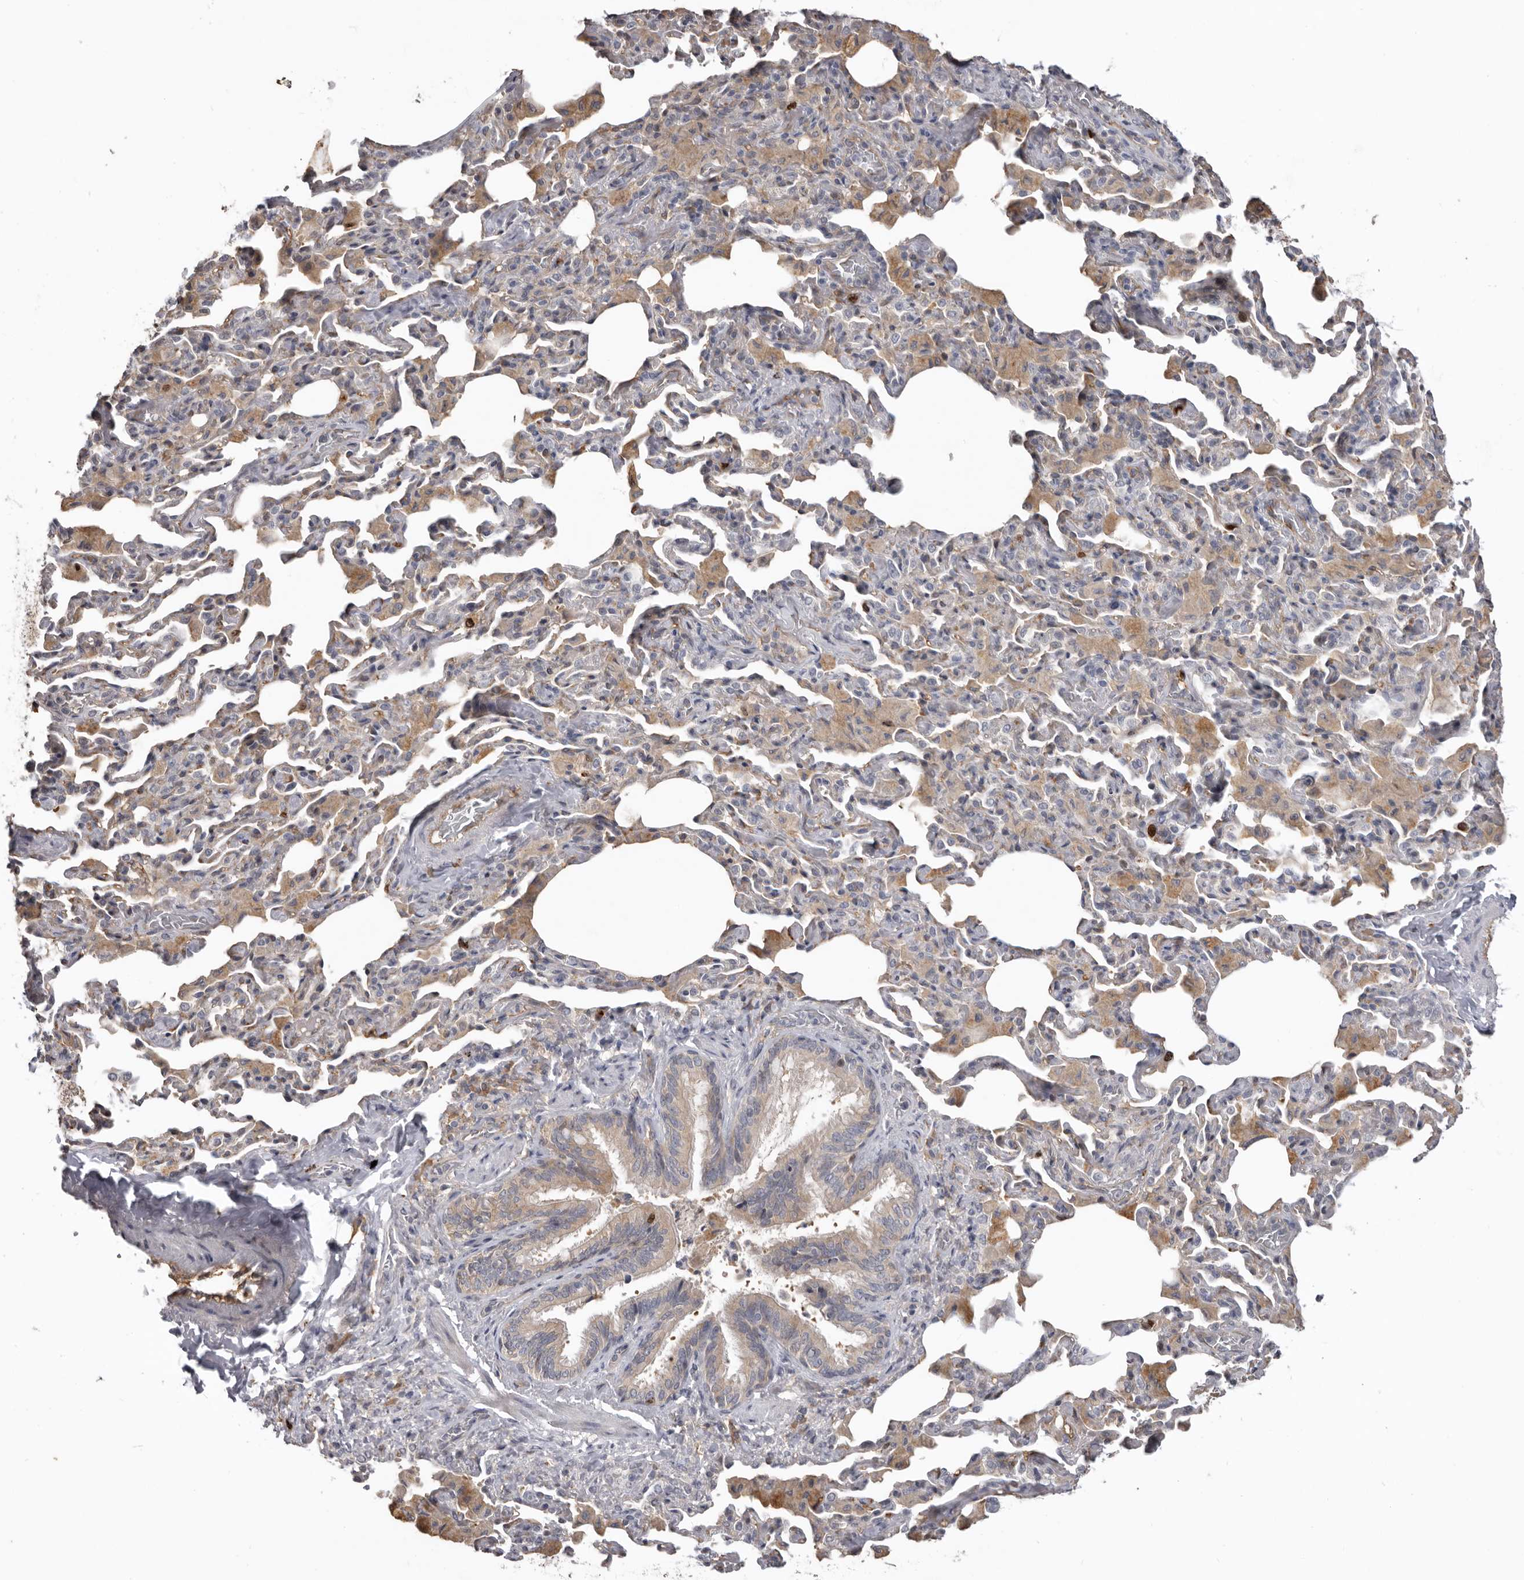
{"staining": {"intensity": "weak", "quantity": "<25%", "location": "cytoplasmic/membranous"}, "tissue": "bronchus", "cell_type": "Respiratory epithelial cells", "image_type": "normal", "snomed": [{"axis": "morphology", "description": "Normal tissue, NOS"}, {"axis": "morphology", "description": "Inflammation, NOS"}, {"axis": "topography", "description": "Lung"}], "caption": "IHC of benign bronchus demonstrates no expression in respiratory epithelial cells. (DAB (3,3'-diaminobenzidine) immunohistochemistry (IHC) with hematoxylin counter stain).", "gene": "CDCA8", "patient": {"sex": "female", "age": 46}}